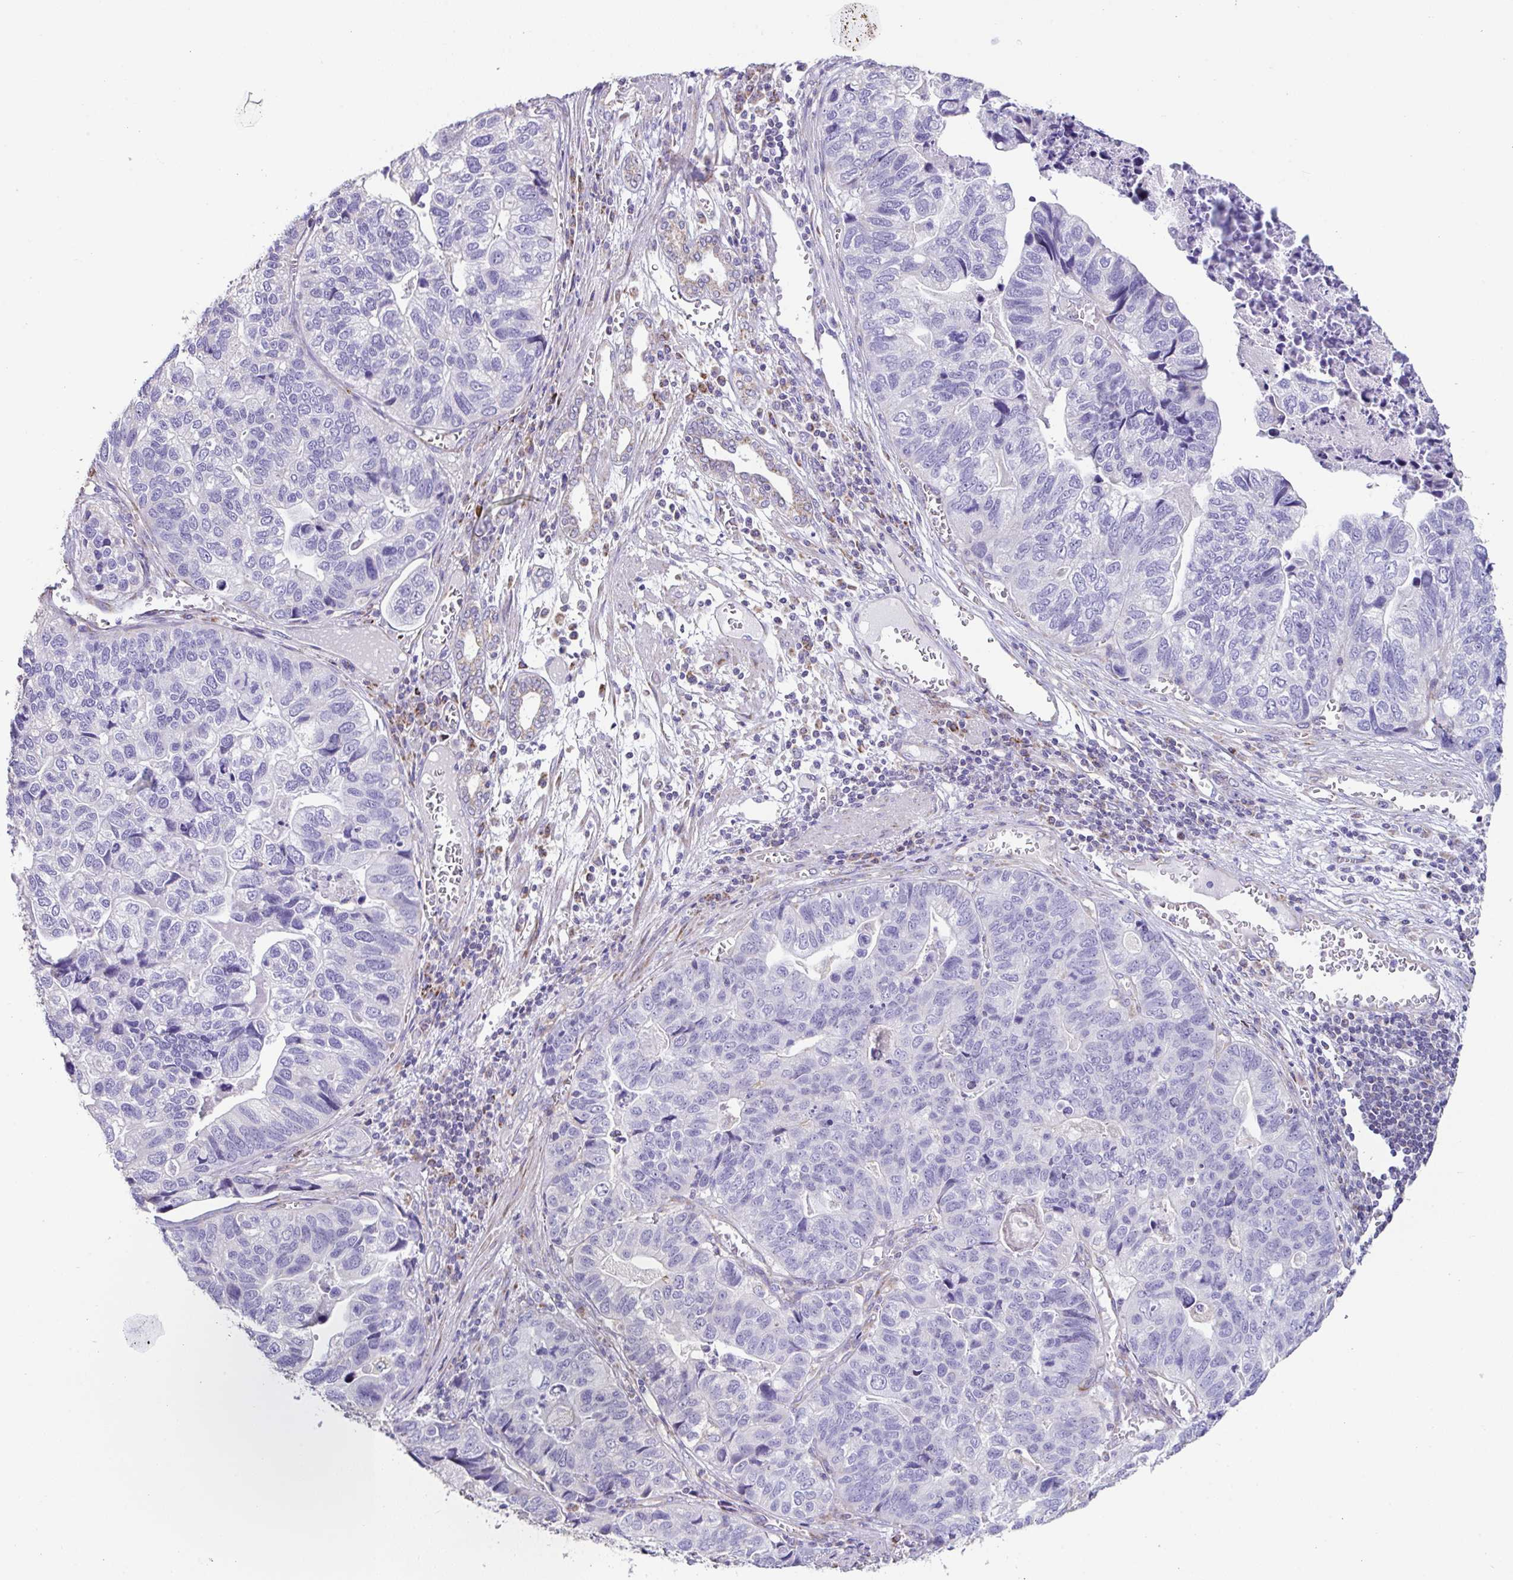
{"staining": {"intensity": "negative", "quantity": "none", "location": "none"}, "tissue": "stomach cancer", "cell_type": "Tumor cells", "image_type": "cancer", "snomed": [{"axis": "morphology", "description": "Adenocarcinoma, NOS"}, {"axis": "topography", "description": "Stomach, upper"}], "caption": "IHC image of human adenocarcinoma (stomach) stained for a protein (brown), which reveals no positivity in tumor cells.", "gene": "DOK7", "patient": {"sex": "female", "age": 67}}